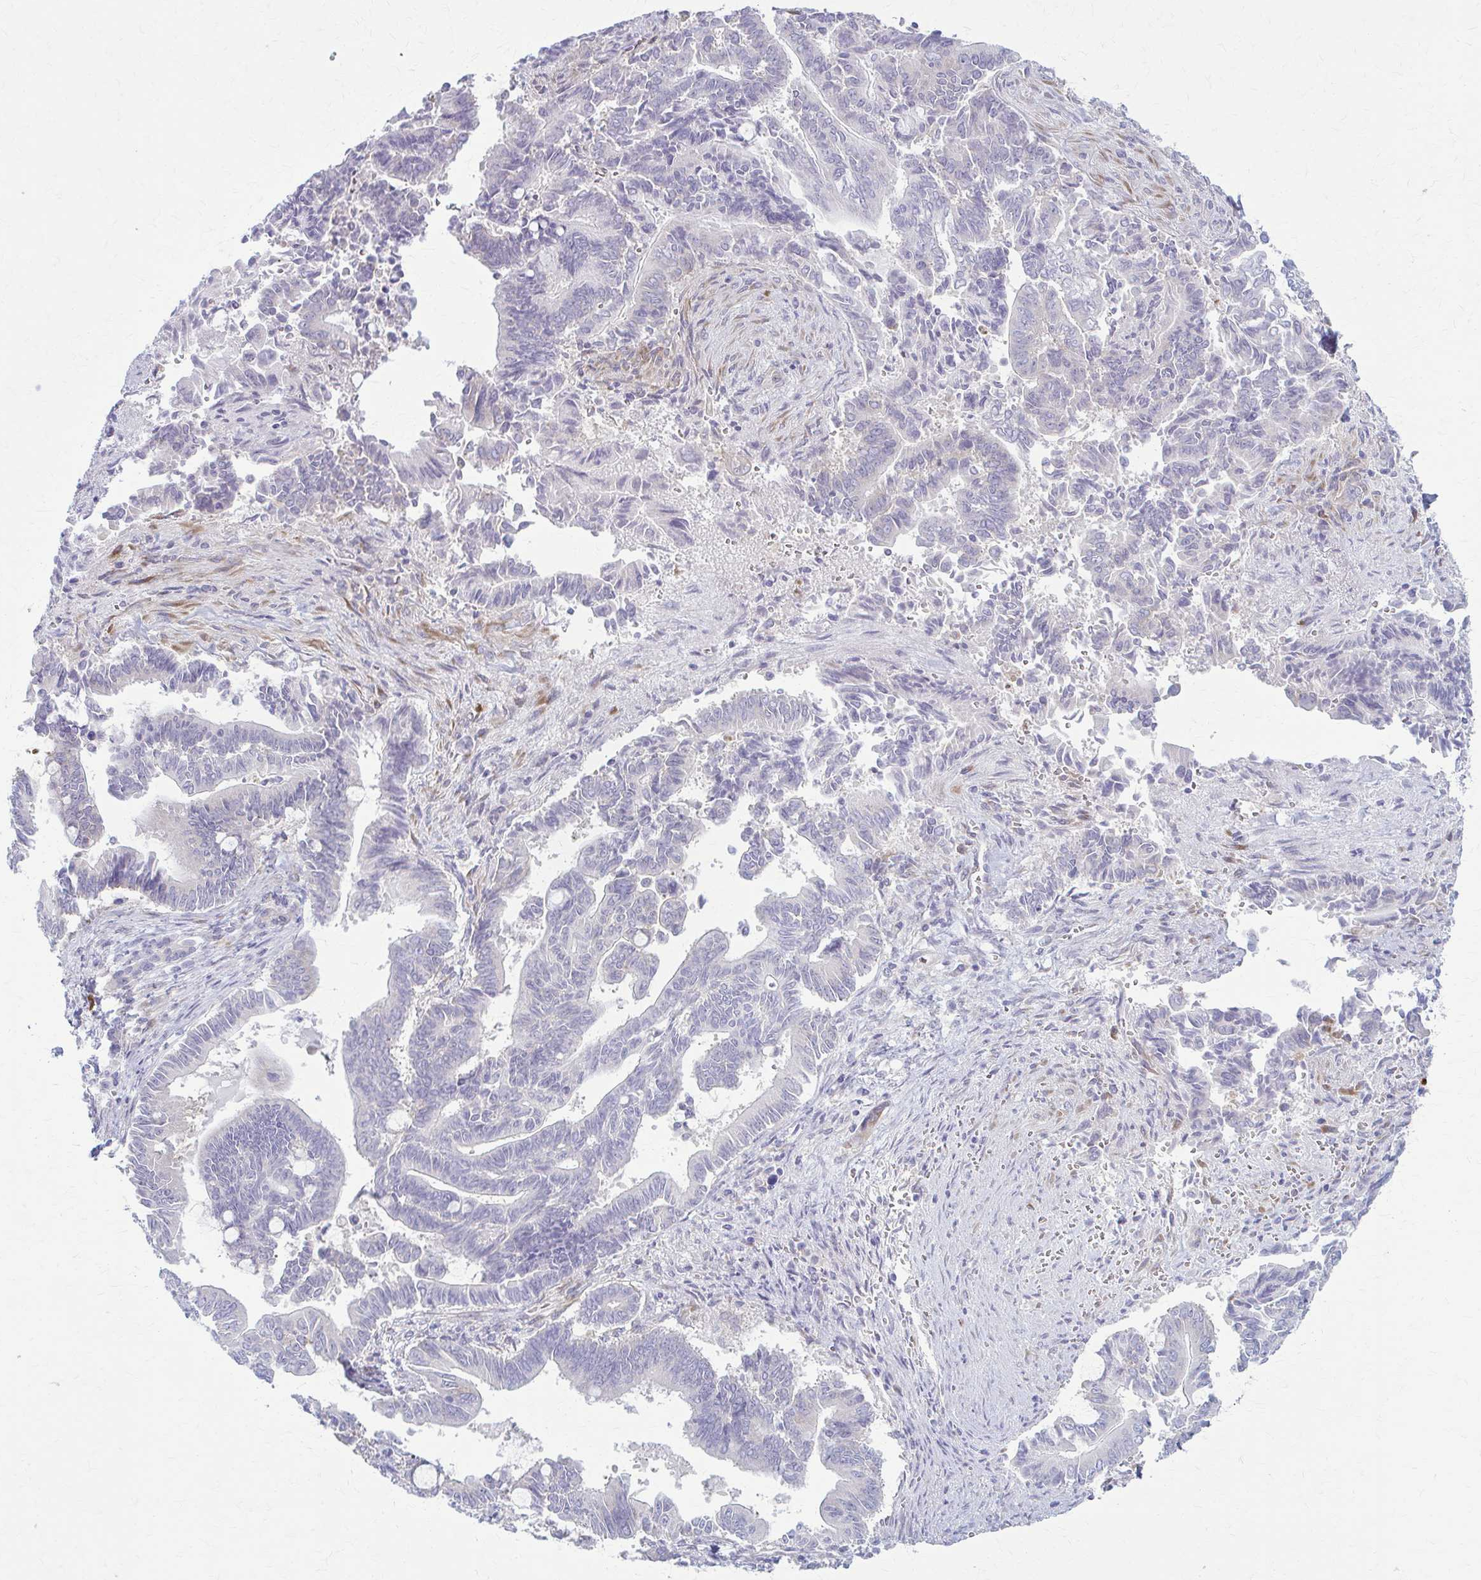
{"staining": {"intensity": "negative", "quantity": "none", "location": "none"}, "tissue": "pancreatic cancer", "cell_type": "Tumor cells", "image_type": "cancer", "snomed": [{"axis": "morphology", "description": "Adenocarcinoma, NOS"}, {"axis": "topography", "description": "Pancreas"}], "caption": "IHC of pancreatic cancer shows no staining in tumor cells.", "gene": "PRKRA", "patient": {"sex": "male", "age": 68}}